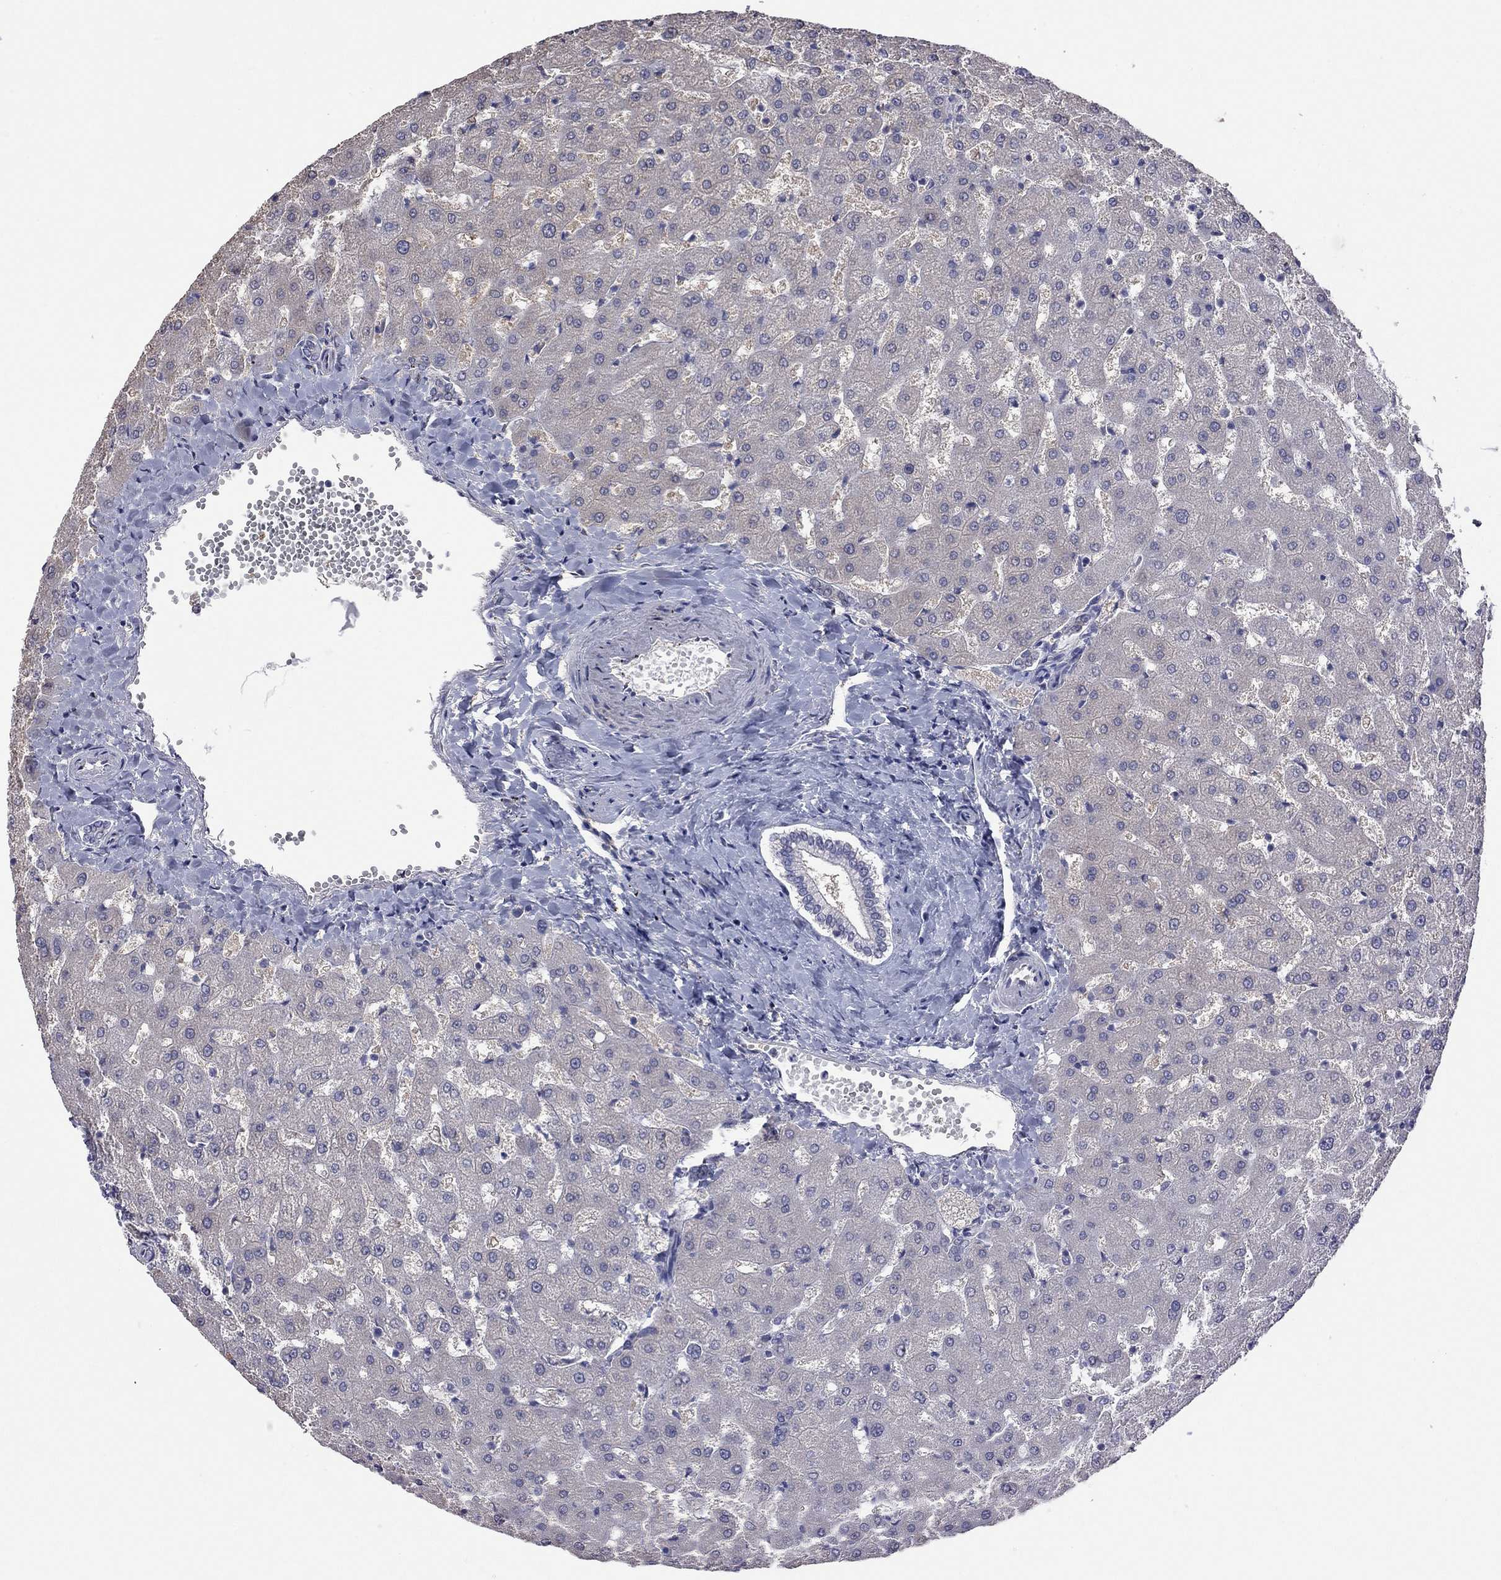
{"staining": {"intensity": "negative", "quantity": "none", "location": "none"}, "tissue": "liver", "cell_type": "Cholangiocytes", "image_type": "normal", "snomed": [{"axis": "morphology", "description": "Normal tissue, NOS"}, {"axis": "topography", "description": "Liver"}], "caption": "Protein analysis of benign liver reveals no significant expression in cholangiocytes. (Immunohistochemistry, brightfield microscopy, high magnification).", "gene": "HYLS1", "patient": {"sex": "female", "age": 50}}